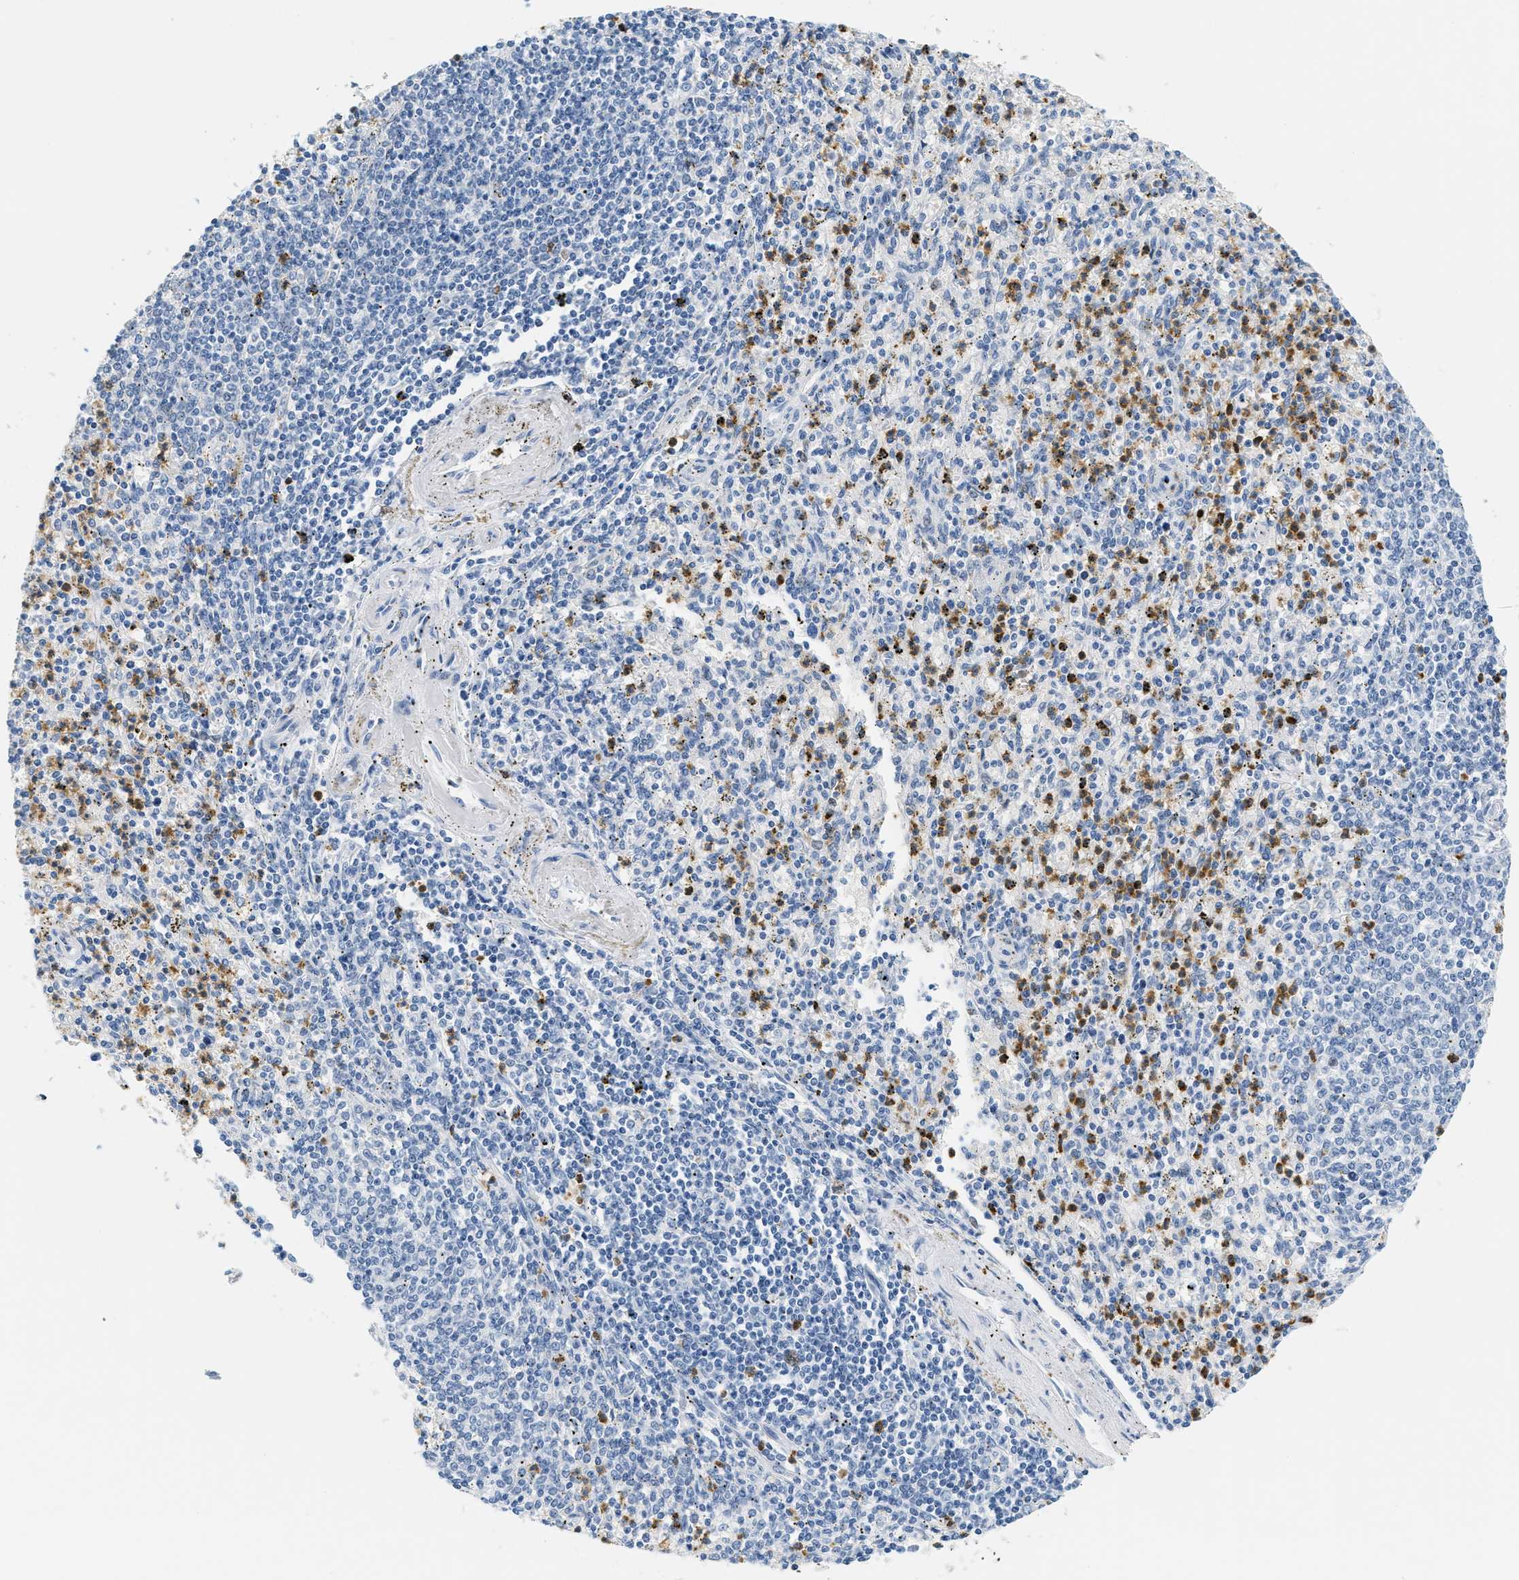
{"staining": {"intensity": "moderate", "quantity": "25%-75%", "location": "cytoplasmic/membranous"}, "tissue": "spleen", "cell_type": "Cells in red pulp", "image_type": "normal", "snomed": [{"axis": "morphology", "description": "Normal tissue, NOS"}, {"axis": "topography", "description": "Spleen"}], "caption": "Immunohistochemistry (IHC) photomicrograph of normal spleen stained for a protein (brown), which exhibits medium levels of moderate cytoplasmic/membranous positivity in about 25%-75% of cells in red pulp.", "gene": "LCN2", "patient": {"sex": "male", "age": 72}}